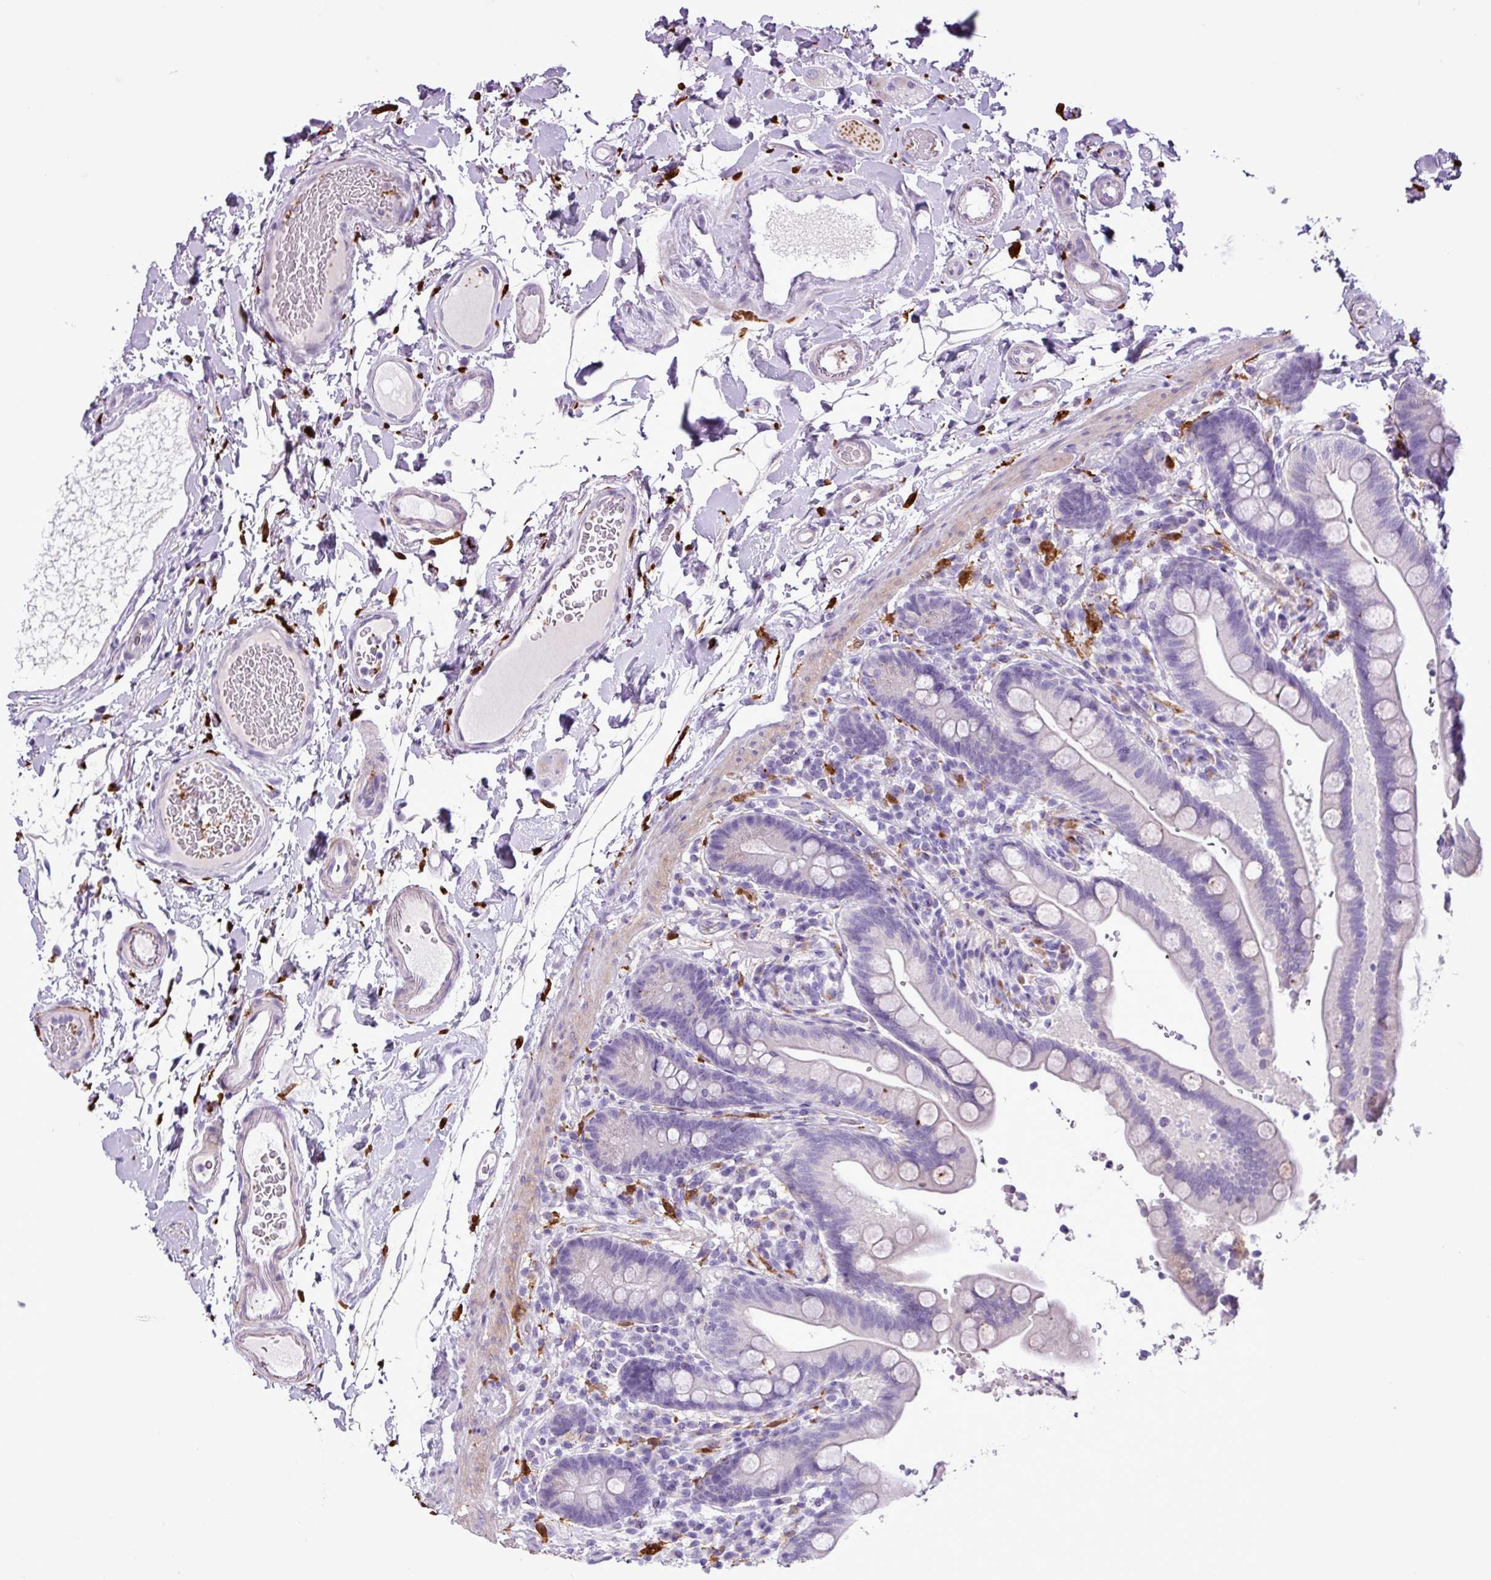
{"staining": {"intensity": "negative", "quantity": "none", "location": "none"}, "tissue": "colon", "cell_type": "Endothelial cells", "image_type": "normal", "snomed": [{"axis": "morphology", "description": "Normal tissue, NOS"}, {"axis": "topography", "description": "Smooth muscle"}, {"axis": "topography", "description": "Colon"}], "caption": "Endothelial cells show no significant positivity in benign colon.", "gene": "TMEM200C", "patient": {"sex": "male", "age": 73}}